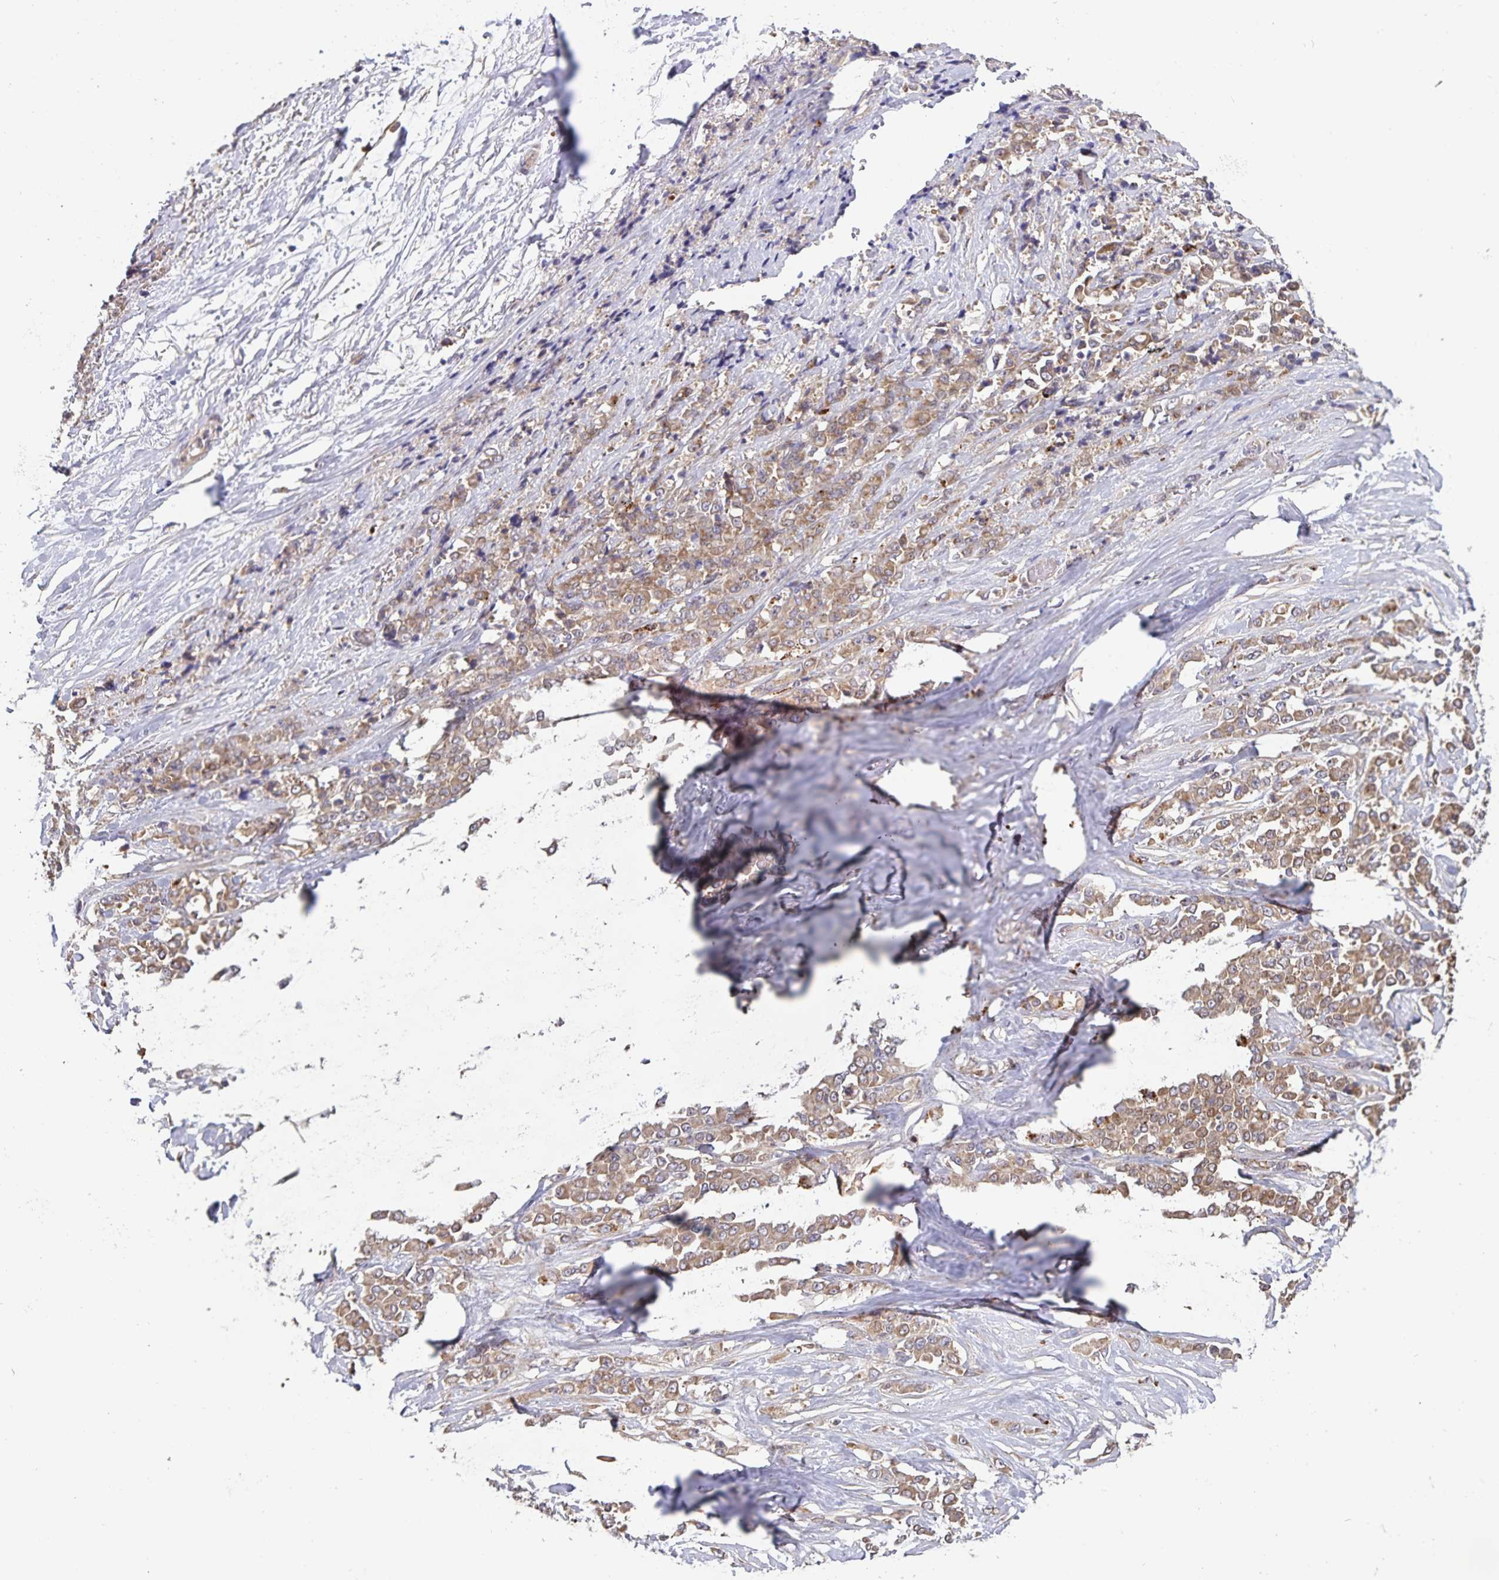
{"staining": {"intensity": "weak", "quantity": ">75%", "location": "cytoplasmic/membranous"}, "tissue": "stomach cancer", "cell_type": "Tumor cells", "image_type": "cancer", "snomed": [{"axis": "morphology", "description": "Adenocarcinoma, NOS"}, {"axis": "topography", "description": "Stomach"}], "caption": "Stomach cancer (adenocarcinoma) stained for a protein (brown) shows weak cytoplasmic/membranous positive positivity in approximately >75% of tumor cells.", "gene": "FBXL16", "patient": {"sex": "female", "age": 76}}